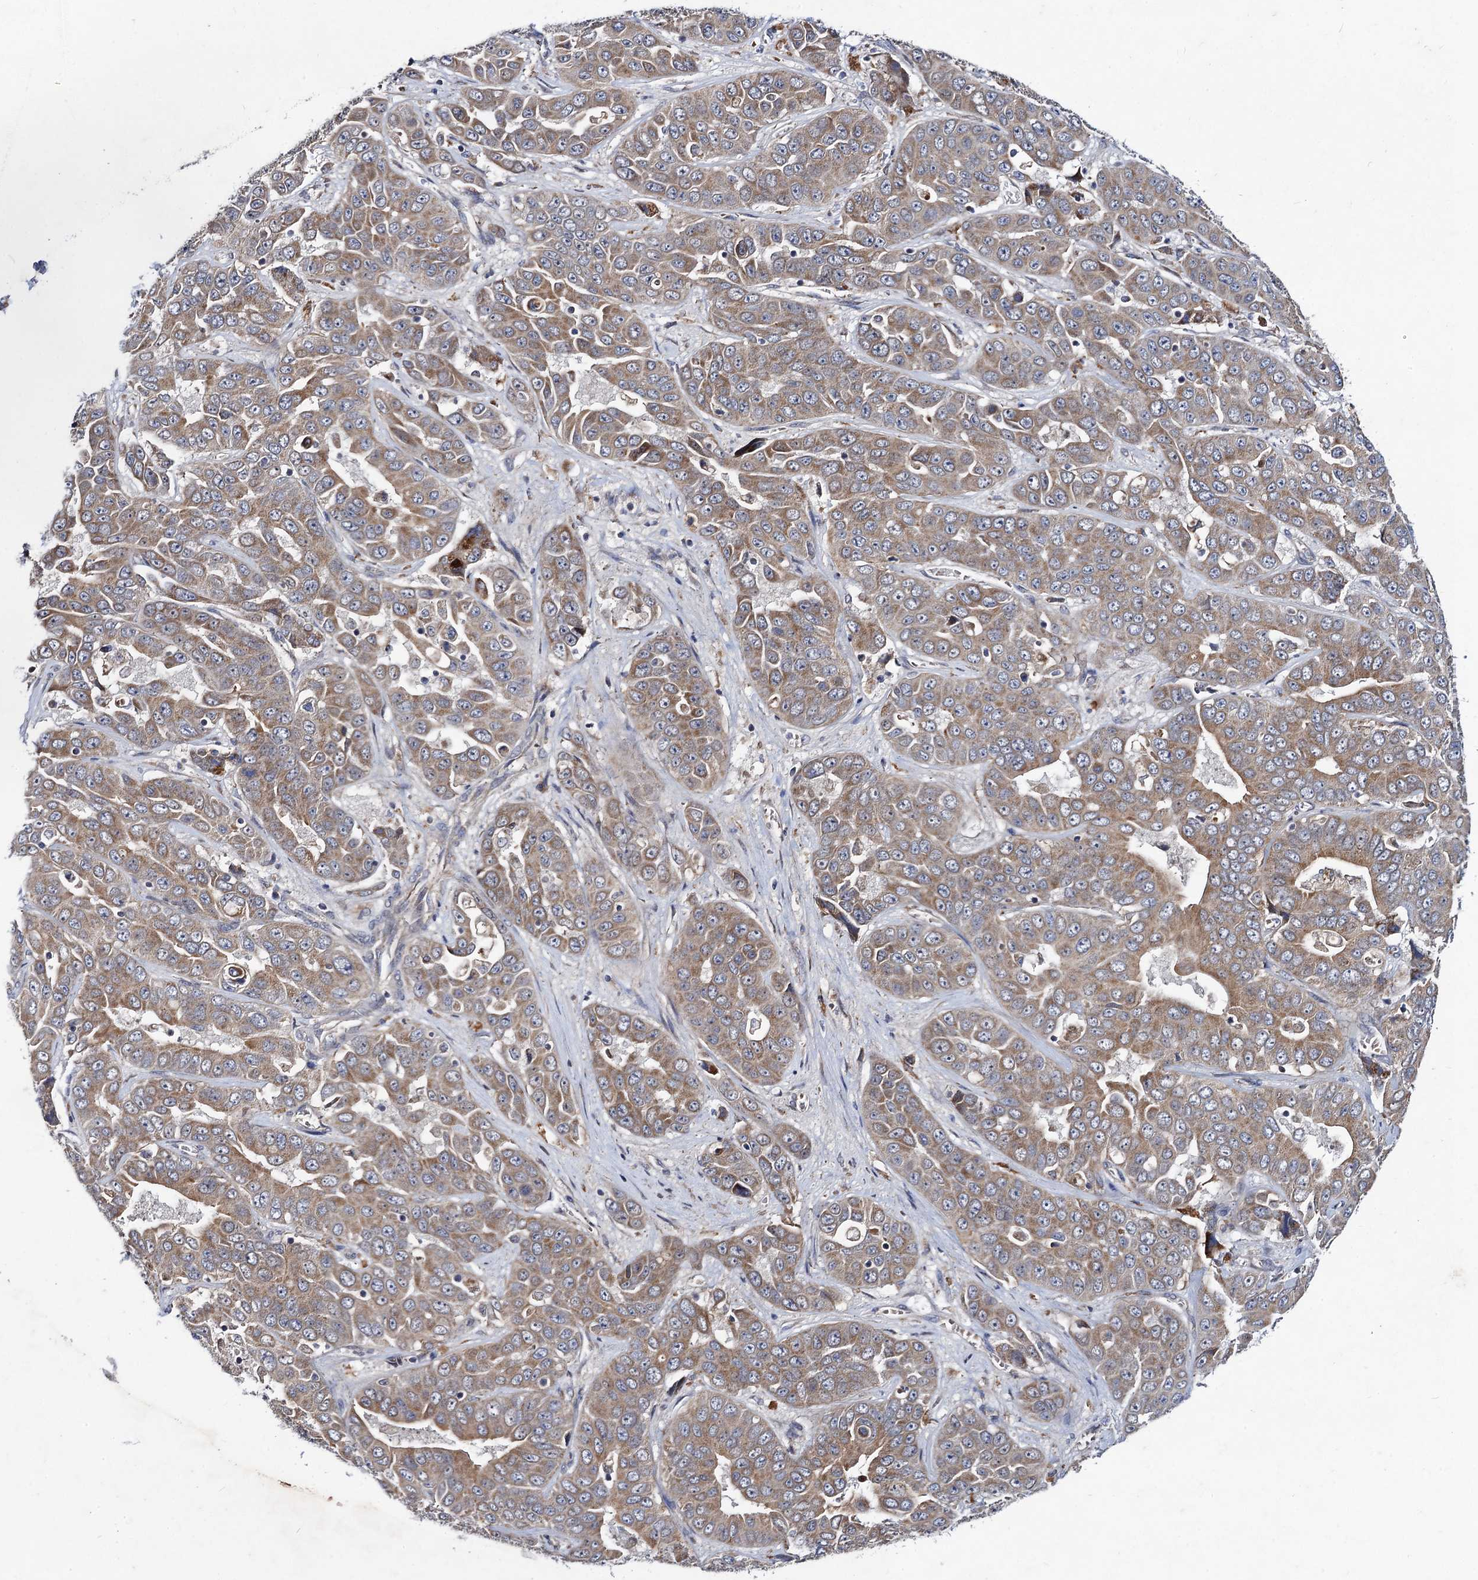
{"staining": {"intensity": "moderate", "quantity": ">75%", "location": "cytoplasmic/membranous"}, "tissue": "liver cancer", "cell_type": "Tumor cells", "image_type": "cancer", "snomed": [{"axis": "morphology", "description": "Cholangiocarcinoma"}, {"axis": "topography", "description": "Liver"}], "caption": "Liver cancer (cholangiocarcinoma) stained with DAB (3,3'-diaminobenzidine) immunohistochemistry (IHC) shows medium levels of moderate cytoplasmic/membranous positivity in approximately >75% of tumor cells. The staining was performed using DAB, with brown indicating positive protein expression. Nuclei are stained blue with hematoxylin.", "gene": "VPS37D", "patient": {"sex": "female", "age": 52}}